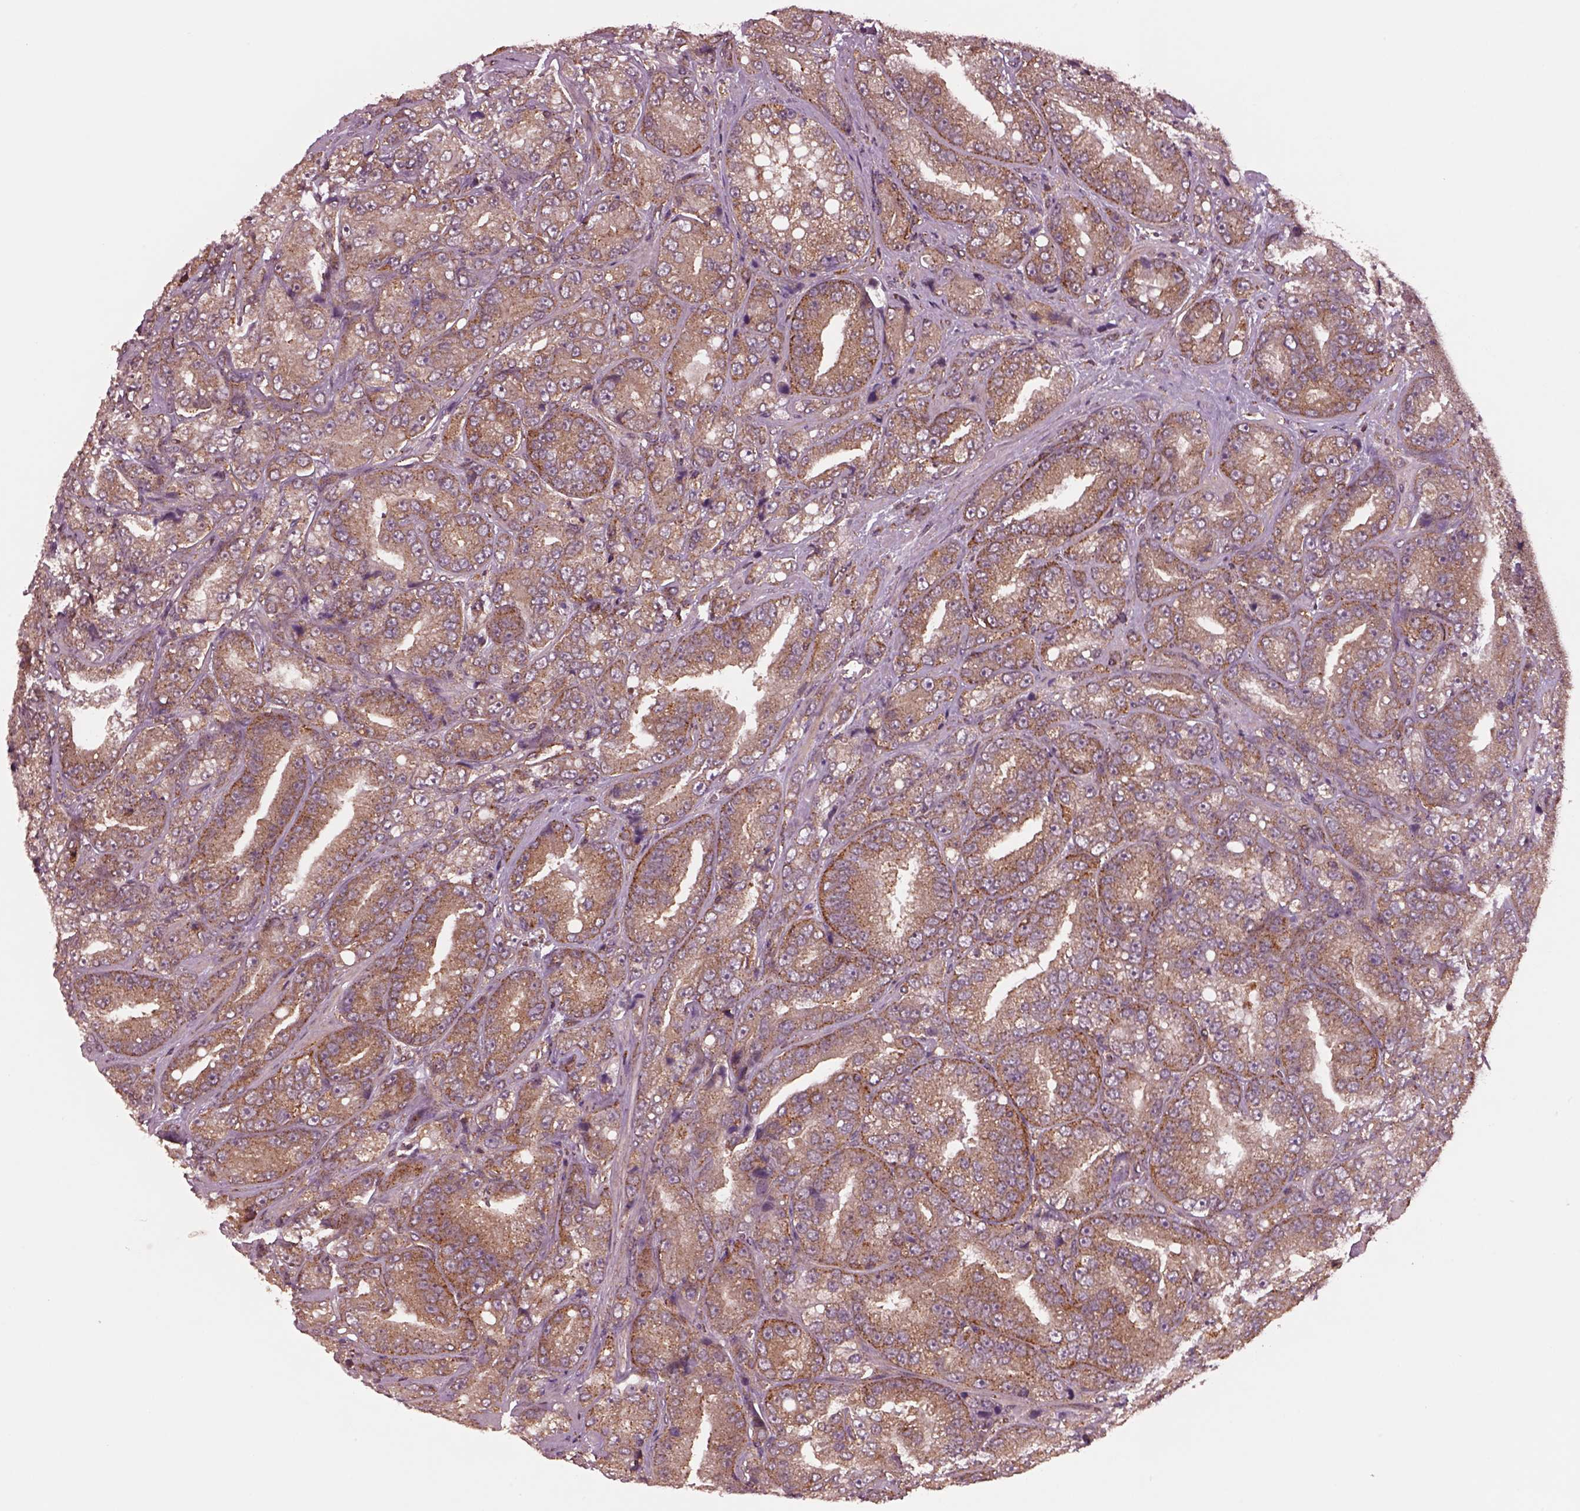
{"staining": {"intensity": "strong", "quantity": "<25%", "location": "cytoplasmic/membranous"}, "tissue": "prostate cancer", "cell_type": "Tumor cells", "image_type": "cancer", "snomed": [{"axis": "morphology", "description": "Adenocarcinoma, NOS"}, {"axis": "topography", "description": "Prostate"}], "caption": "Protein staining displays strong cytoplasmic/membranous staining in approximately <25% of tumor cells in adenocarcinoma (prostate).", "gene": "WASHC2A", "patient": {"sex": "male", "age": 63}}